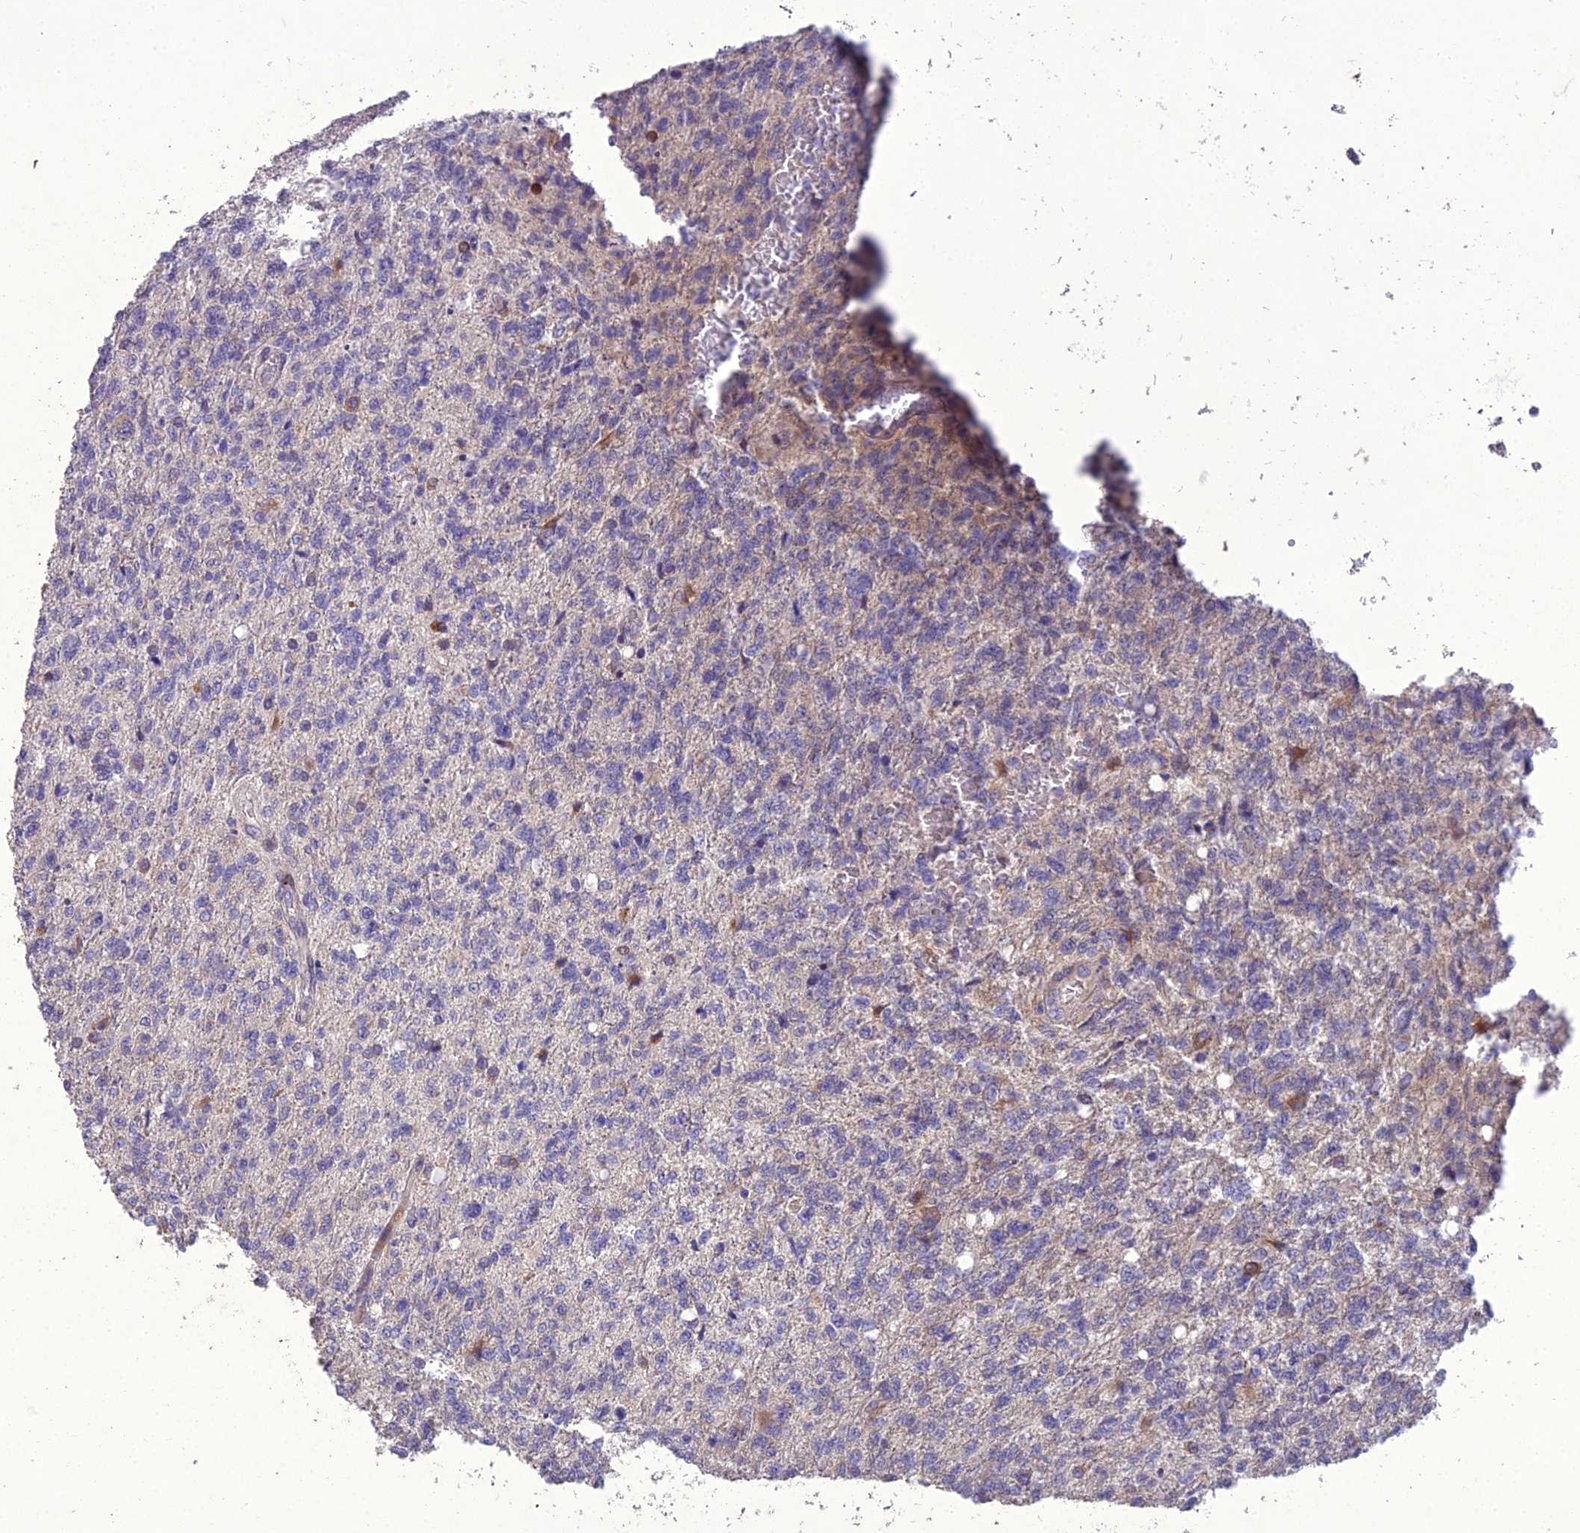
{"staining": {"intensity": "negative", "quantity": "none", "location": "none"}, "tissue": "glioma", "cell_type": "Tumor cells", "image_type": "cancer", "snomed": [{"axis": "morphology", "description": "Glioma, malignant, High grade"}, {"axis": "topography", "description": "Brain"}], "caption": "This histopathology image is of glioma stained with immunohistochemistry (IHC) to label a protein in brown with the nuclei are counter-stained blue. There is no expression in tumor cells.", "gene": "ADIPOR2", "patient": {"sex": "male", "age": 56}}